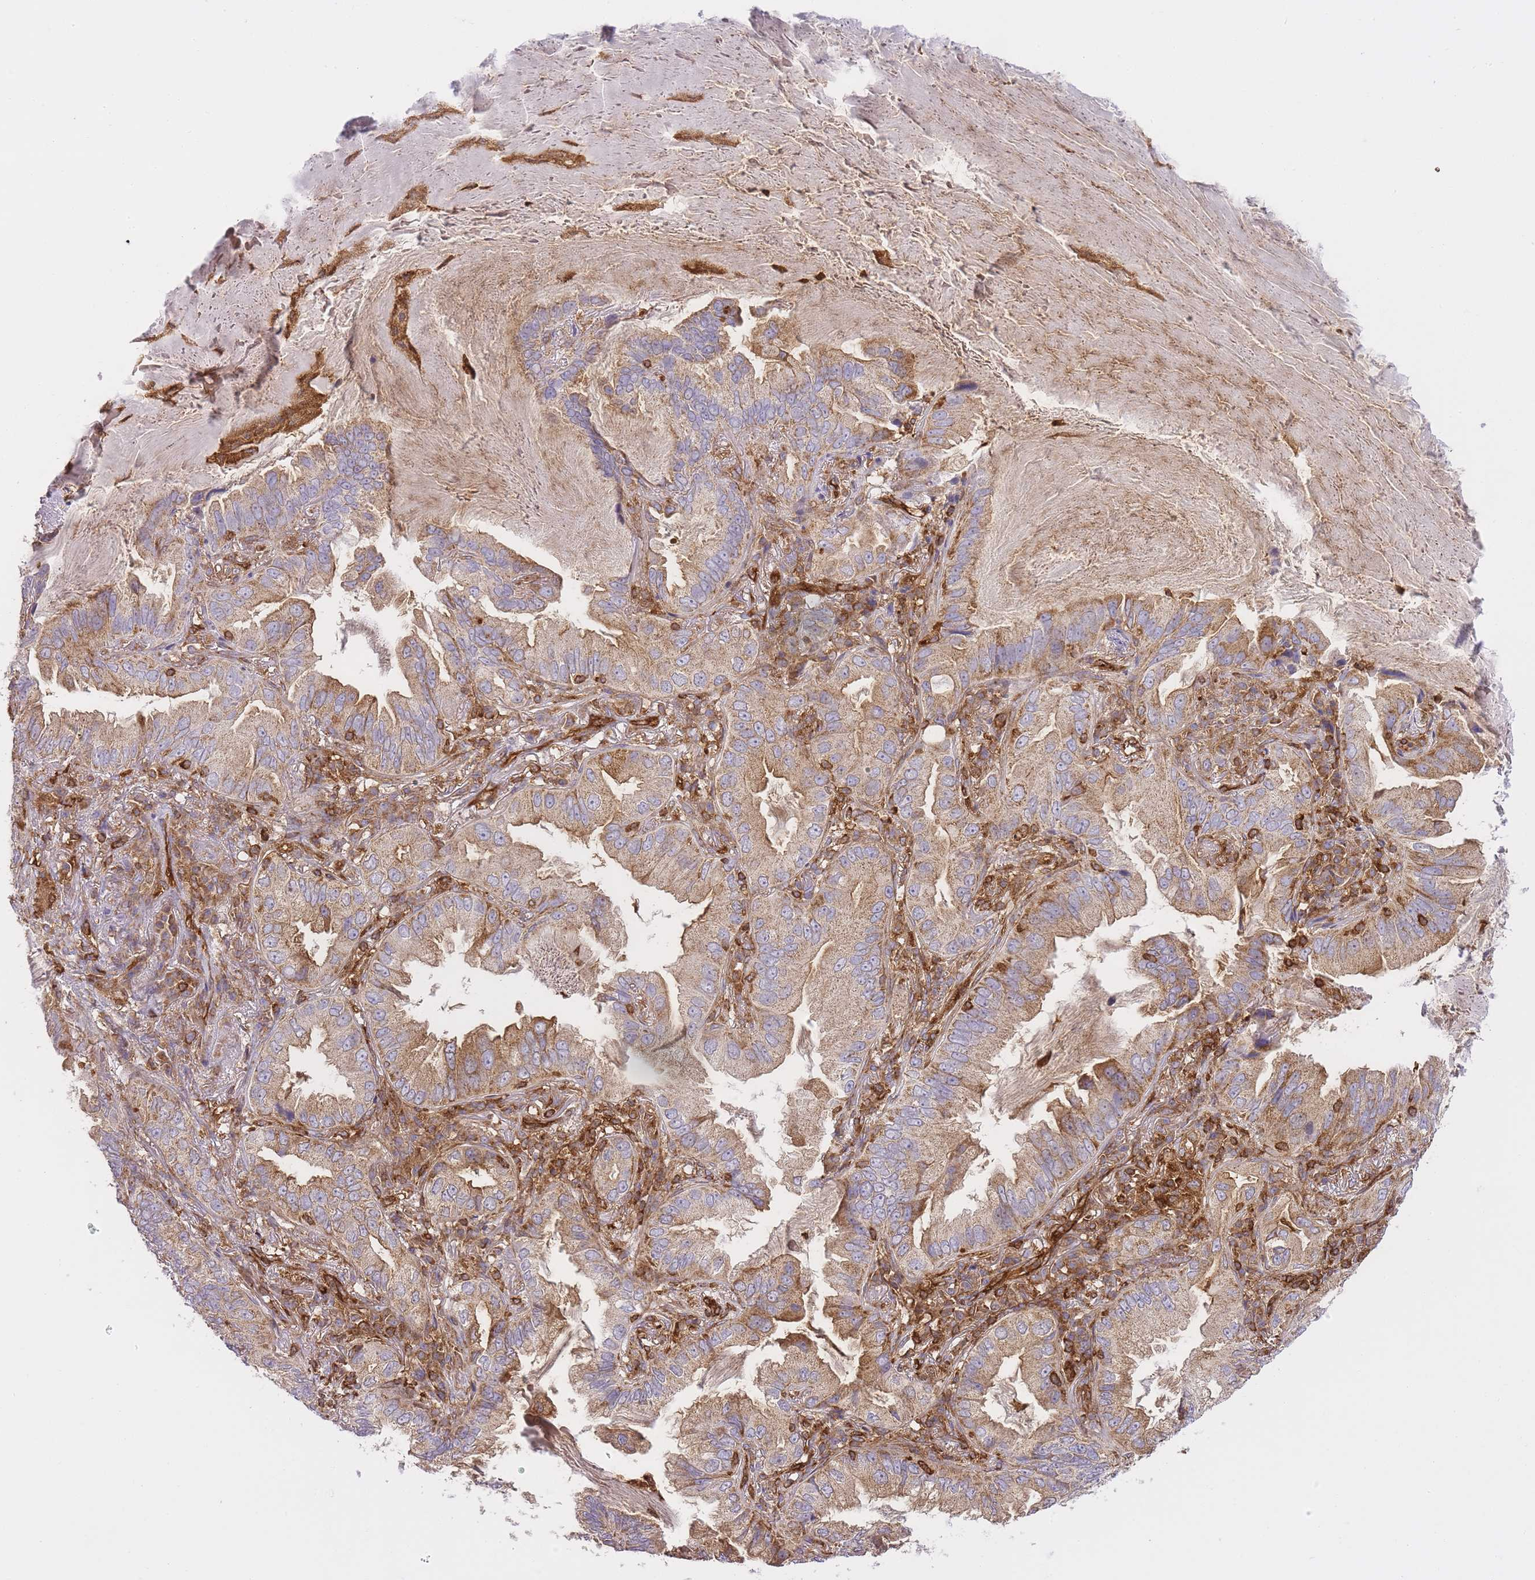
{"staining": {"intensity": "moderate", "quantity": ">75%", "location": "cytoplasmic/membranous"}, "tissue": "lung cancer", "cell_type": "Tumor cells", "image_type": "cancer", "snomed": [{"axis": "morphology", "description": "Adenocarcinoma, NOS"}, {"axis": "topography", "description": "Lung"}], "caption": "IHC of human lung cancer (adenocarcinoma) demonstrates medium levels of moderate cytoplasmic/membranous expression in approximately >75% of tumor cells.", "gene": "MSN", "patient": {"sex": "female", "age": 69}}